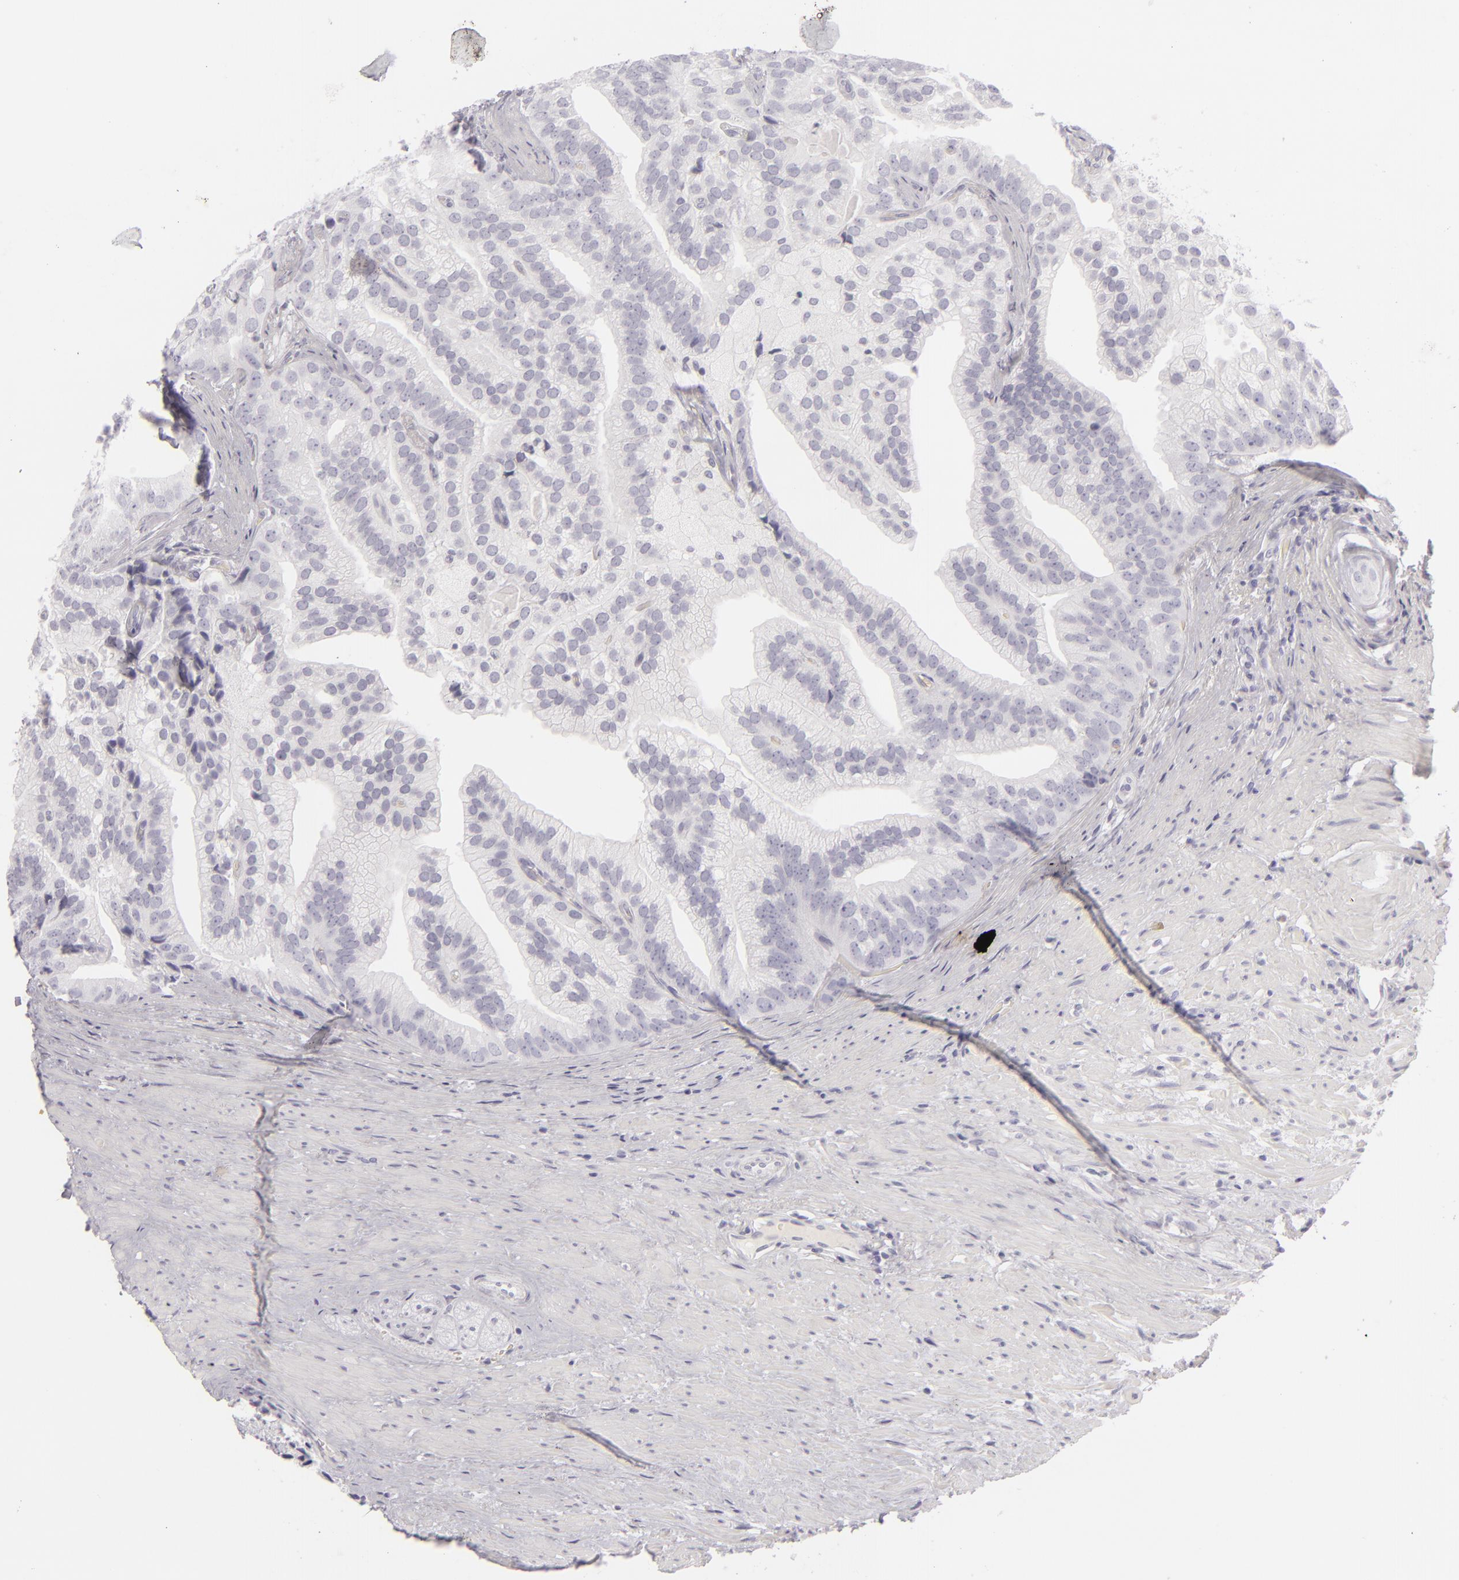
{"staining": {"intensity": "negative", "quantity": "none", "location": "none"}, "tissue": "prostate cancer", "cell_type": "Tumor cells", "image_type": "cancer", "snomed": [{"axis": "morphology", "description": "Adenocarcinoma, Low grade"}, {"axis": "topography", "description": "Prostate"}], "caption": "This is a image of immunohistochemistry (IHC) staining of prostate cancer, which shows no expression in tumor cells.", "gene": "CDX2", "patient": {"sex": "male", "age": 71}}